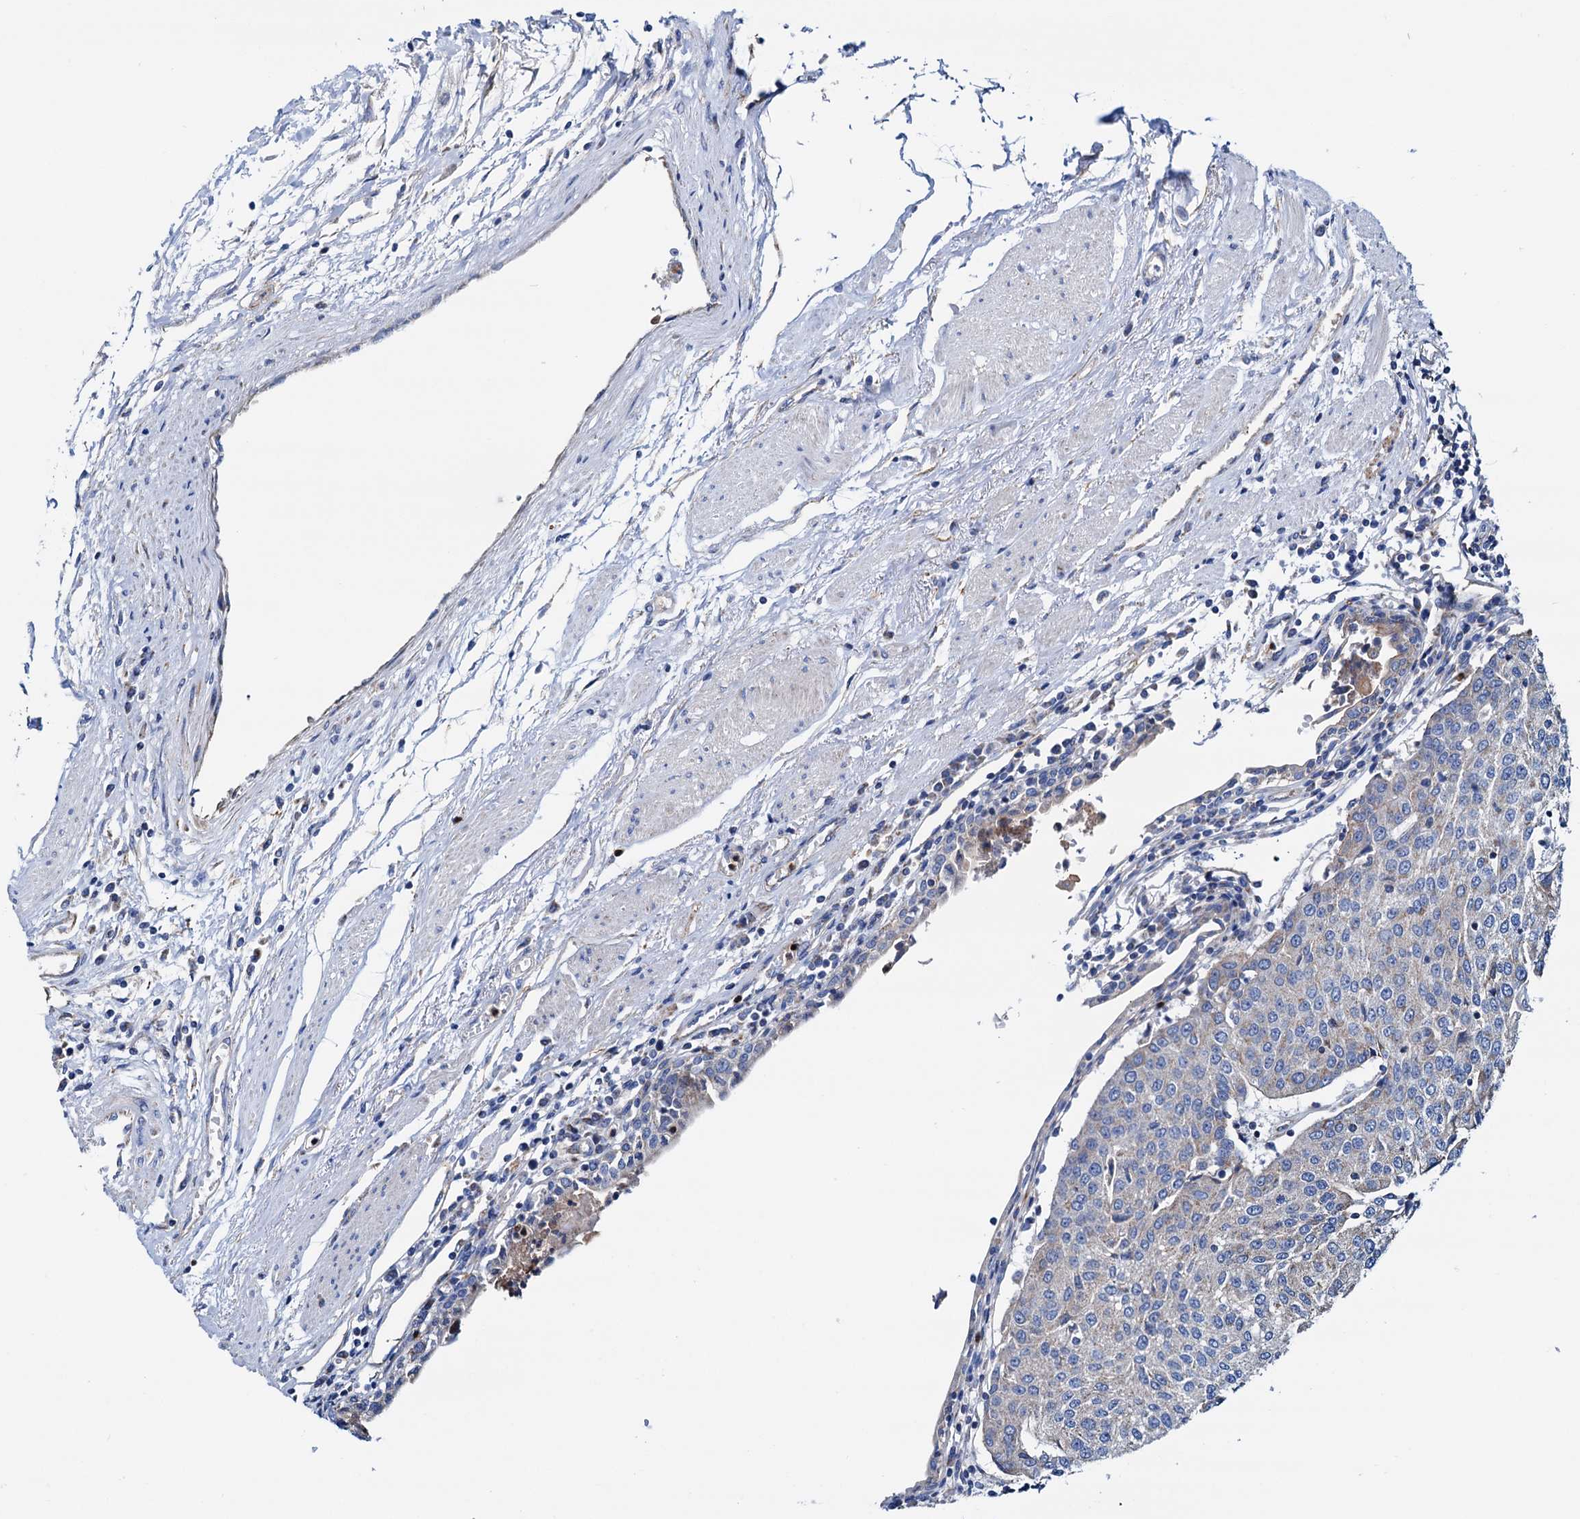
{"staining": {"intensity": "negative", "quantity": "none", "location": "none"}, "tissue": "urothelial cancer", "cell_type": "Tumor cells", "image_type": "cancer", "snomed": [{"axis": "morphology", "description": "Urothelial carcinoma, High grade"}, {"axis": "topography", "description": "Urinary bladder"}], "caption": "Immunohistochemistry (IHC) histopathology image of high-grade urothelial carcinoma stained for a protein (brown), which shows no staining in tumor cells.", "gene": "RASSF9", "patient": {"sex": "female", "age": 85}}